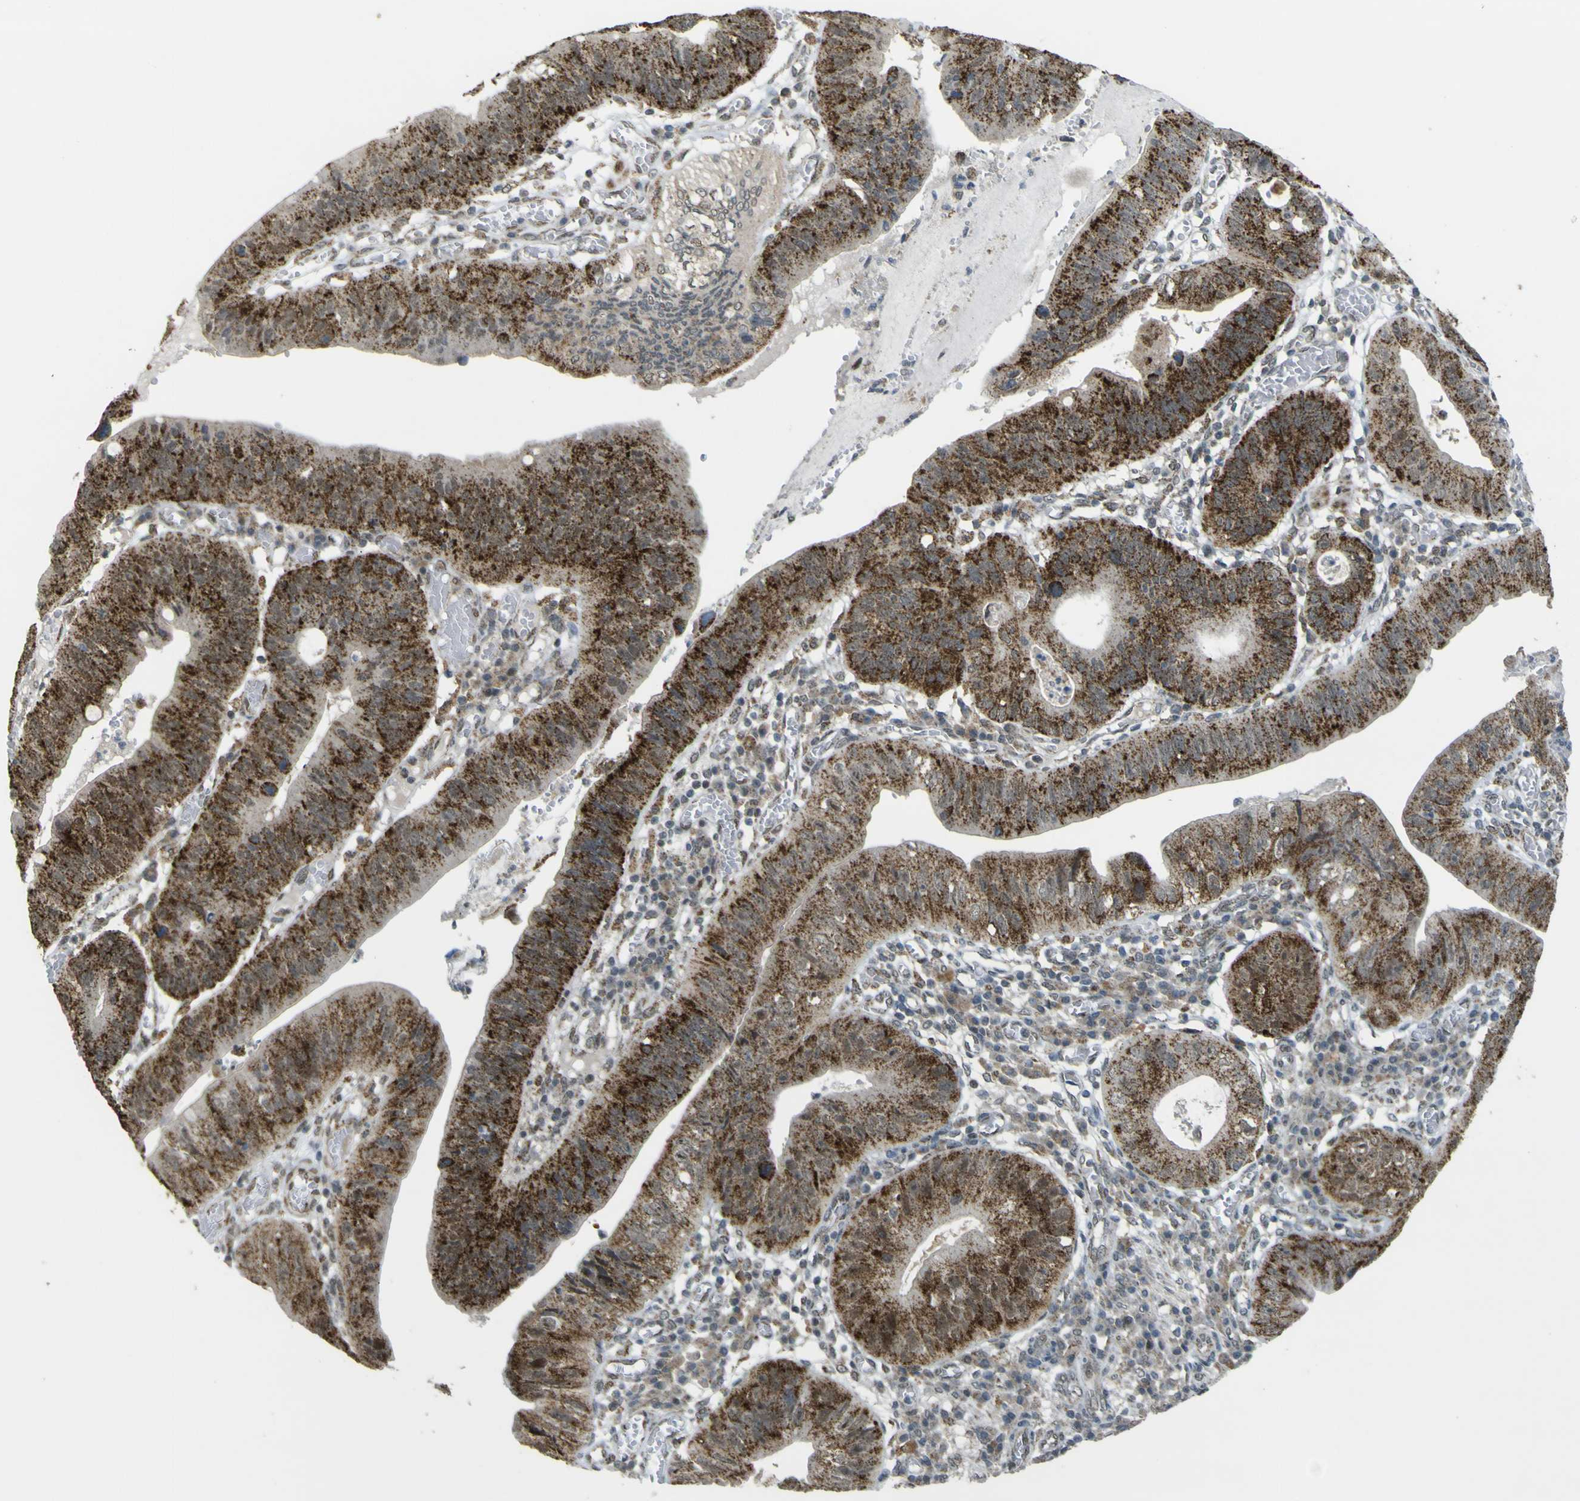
{"staining": {"intensity": "strong", "quantity": ">75%", "location": "cytoplasmic/membranous"}, "tissue": "stomach cancer", "cell_type": "Tumor cells", "image_type": "cancer", "snomed": [{"axis": "morphology", "description": "Adenocarcinoma, NOS"}, {"axis": "topography", "description": "Stomach"}], "caption": "Protein staining shows strong cytoplasmic/membranous positivity in about >75% of tumor cells in stomach adenocarcinoma. The staining was performed using DAB to visualize the protein expression in brown, while the nuclei were stained in blue with hematoxylin (Magnification: 20x).", "gene": "ACBD5", "patient": {"sex": "male", "age": 59}}